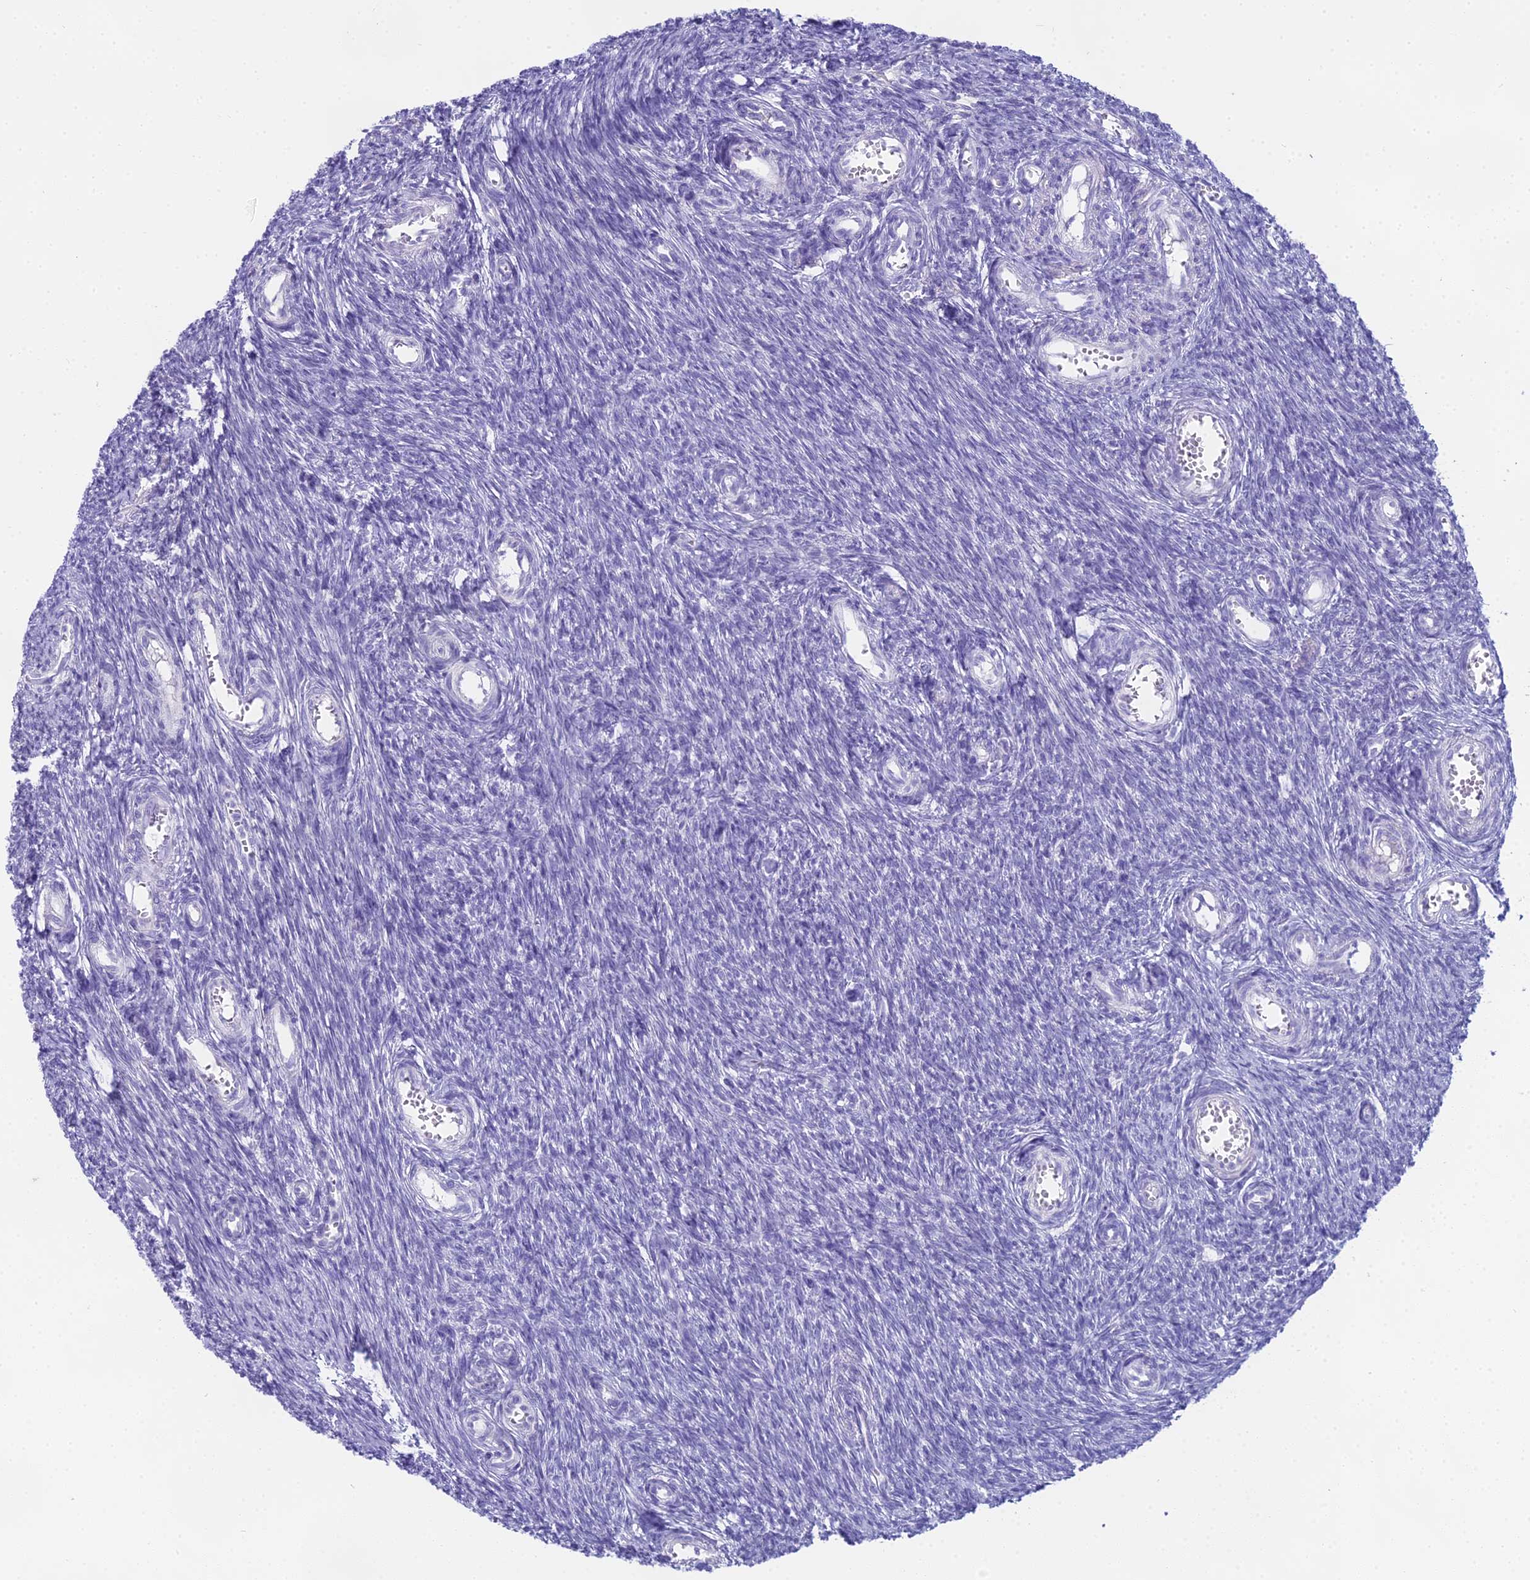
{"staining": {"intensity": "negative", "quantity": "none", "location": "none"}, "tissue": "ovary", "cell_type": "Follicle cells", "image_type": "normal", "snomed": [{"axis": "morphology", "description": "Normal tissue, NOS"}, {"axis": "topography", "description": "Ovary"}], "caption": "Immunohistochemical staining of normal human ovary reveals no significant positivity in follicle cells.", "gene": "UNC80", "patient": {"sex": "female", "age": 44}}